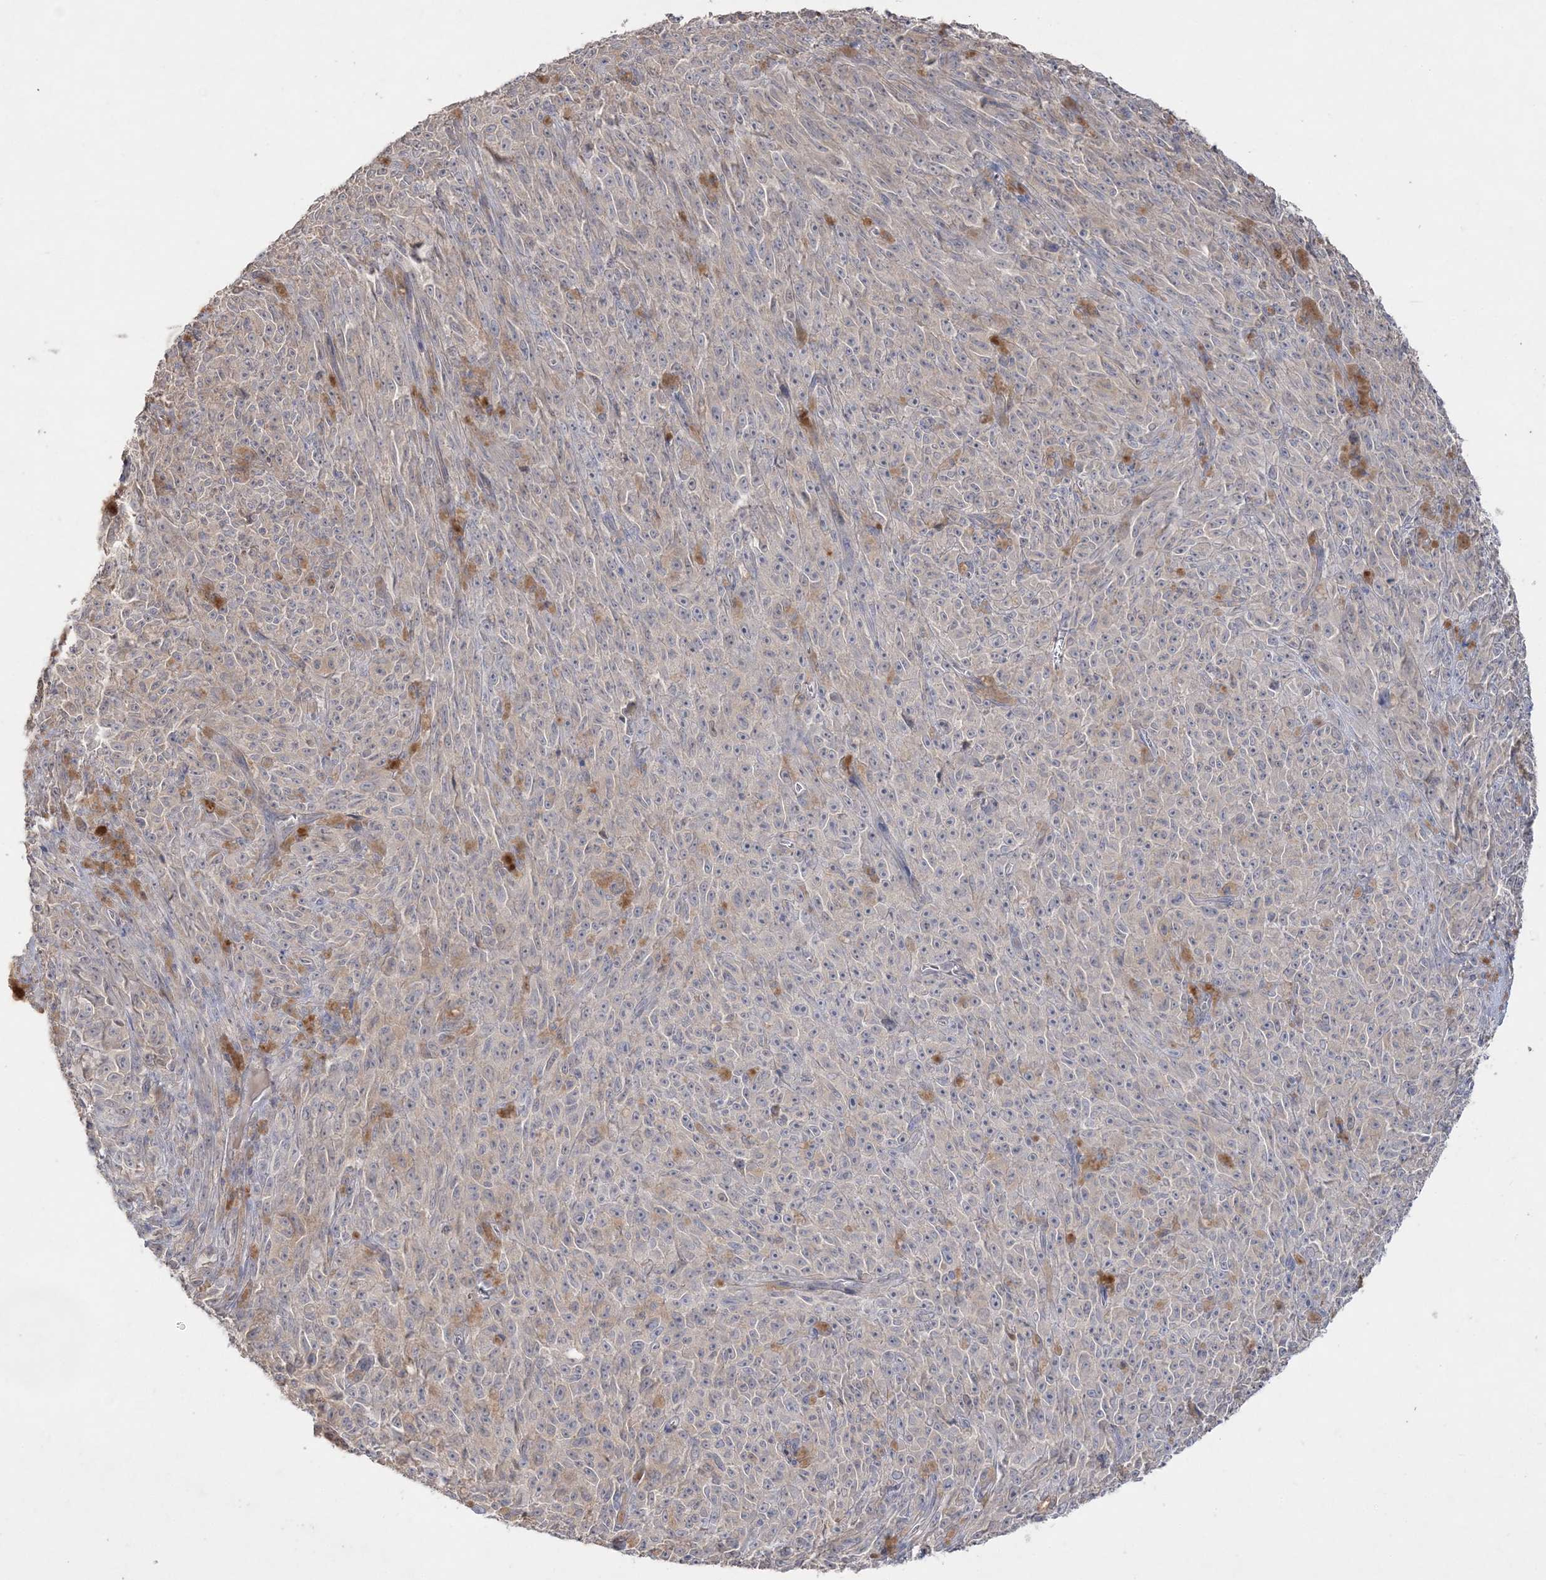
{"staining": {"intensity": "negative", "quantity": "none", "location": "none"}, "tissue": "melanoma", "cell_type": "Tumor cells", "image_type": "cancer", "snomed": [{"axis": "morphology", "description": "Malignant melanoma, NOS"}, {"axis": "topography", "description": "Skin"}], "caption": "This image is of malignant melanoma stained with immunohistochemistry to label a protein in brown with the nuclei are counter-stained blue. There is no positivity in tumor cells.", "gene": "SH3BP4", "patient": {"sex": "female", "age": 82}}